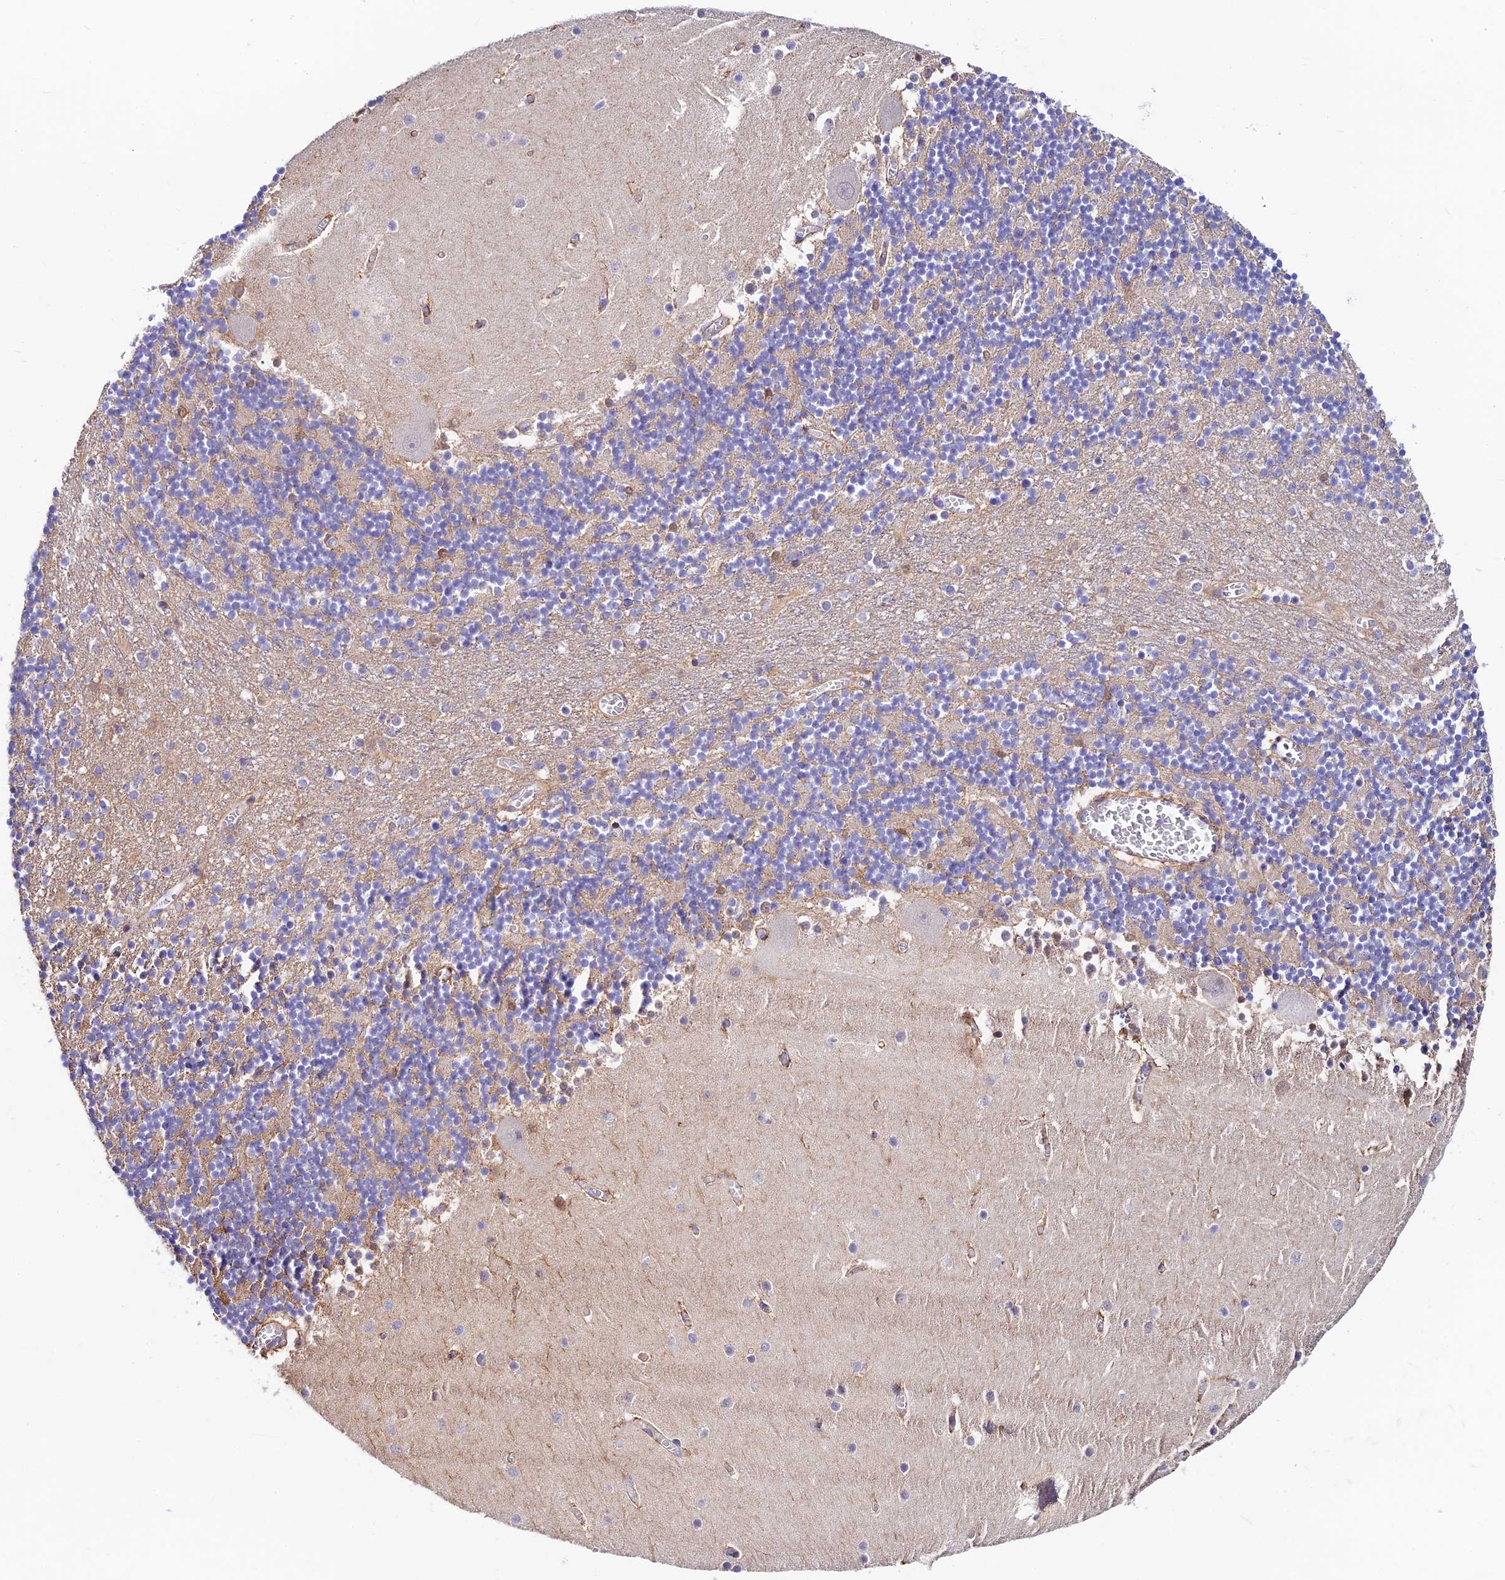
{"staining": {"intensity": "weak", "quantity": "<25%", "location": "cytoplasmic/membranous"}, "tissue": "cerebellum", "cell_type": "Cells in granular layer", "image_type": "normal", "snomed": [{"axis": "morphology", "description": "Normal tissue, NOS"}, {"axis": "topography", "description": "Cerebellum"}], "caption": "The immunohistochemistry (IHC) image has no significant staining in cells in granular layer of cerebellum. Brightfield microscopy of IHC stained with DAB (brown) and hematoxylin (blue), captured at high magnification.", "gene": "ANKRD50", "patient": {"sex": "female", "age": 28}}